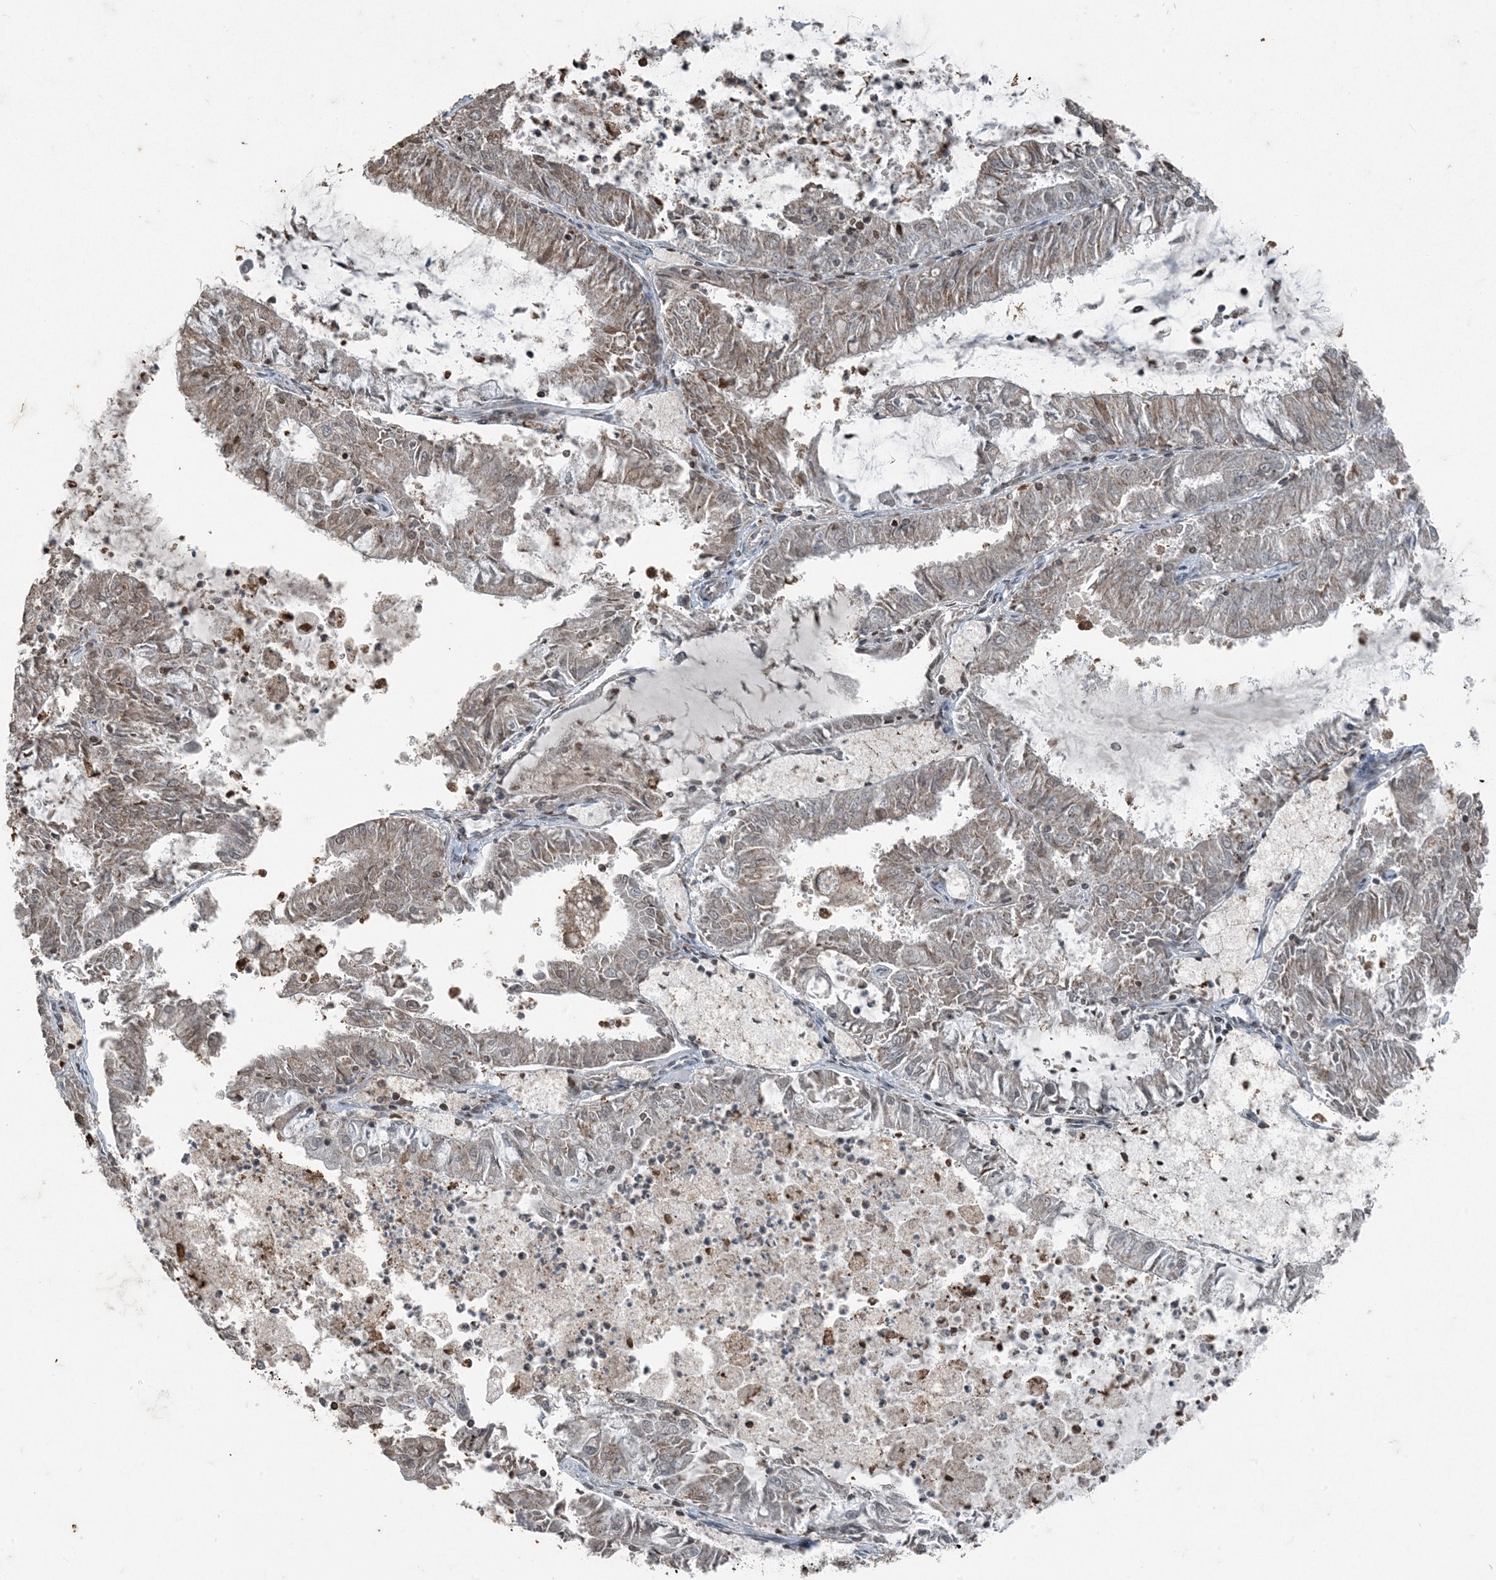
{"staining": {"intensity": "weak", "quantity": ">75%", "location": "cytoplasmic/membranous,nuclear"}, "tissue": "endometrial cancer", "cell_type": "Tumor cells", "image_type": "cancer", "snomed": [{"axis": "morphology", "description": "Adenocarcinoma, NOS"}, {"axis": "topography", "description": "Endometrium"}], "caption": "Endometrial adenocarcinoma stained with immunohistochemistry (IHC) demonstrates weak cytoplasmic/membranous and nuclear staining in approximately >75% of tumor cells.", "gene": "GNL1", "patient": {"sex": "female", "age": 57}}